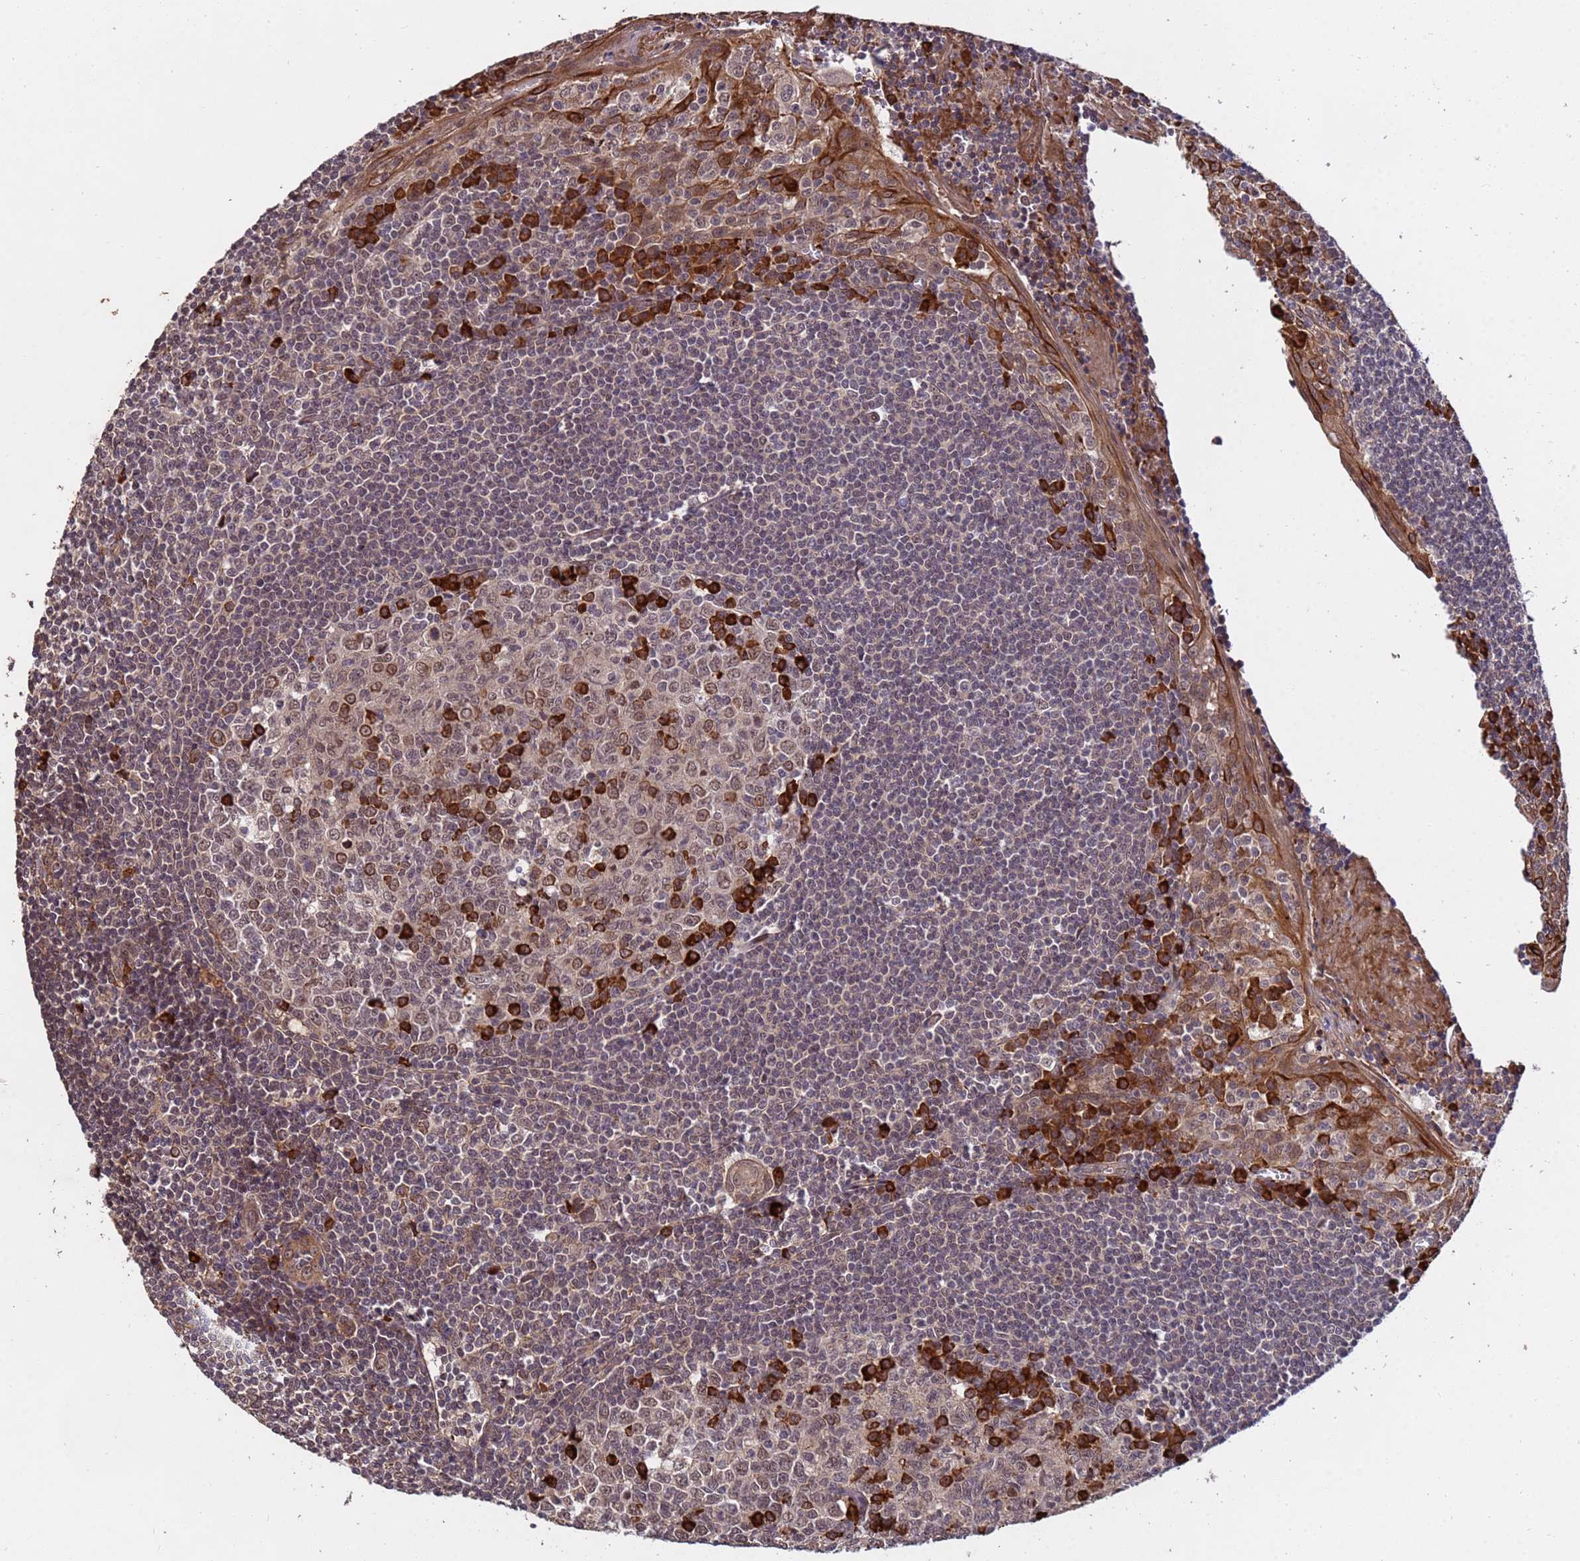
{"staining": {"intensity": "strong", "quantity": "<25%", "location": "cytoplasmic/membranous"}, "tissue": "tonsil", "cell_type": "Germinal center cells", "image_type": "normal", "snomed": [{"axis": "morphology", "description": "Normal tissue, NOS"}, {"axis": "topography", "description": "Tonsil"}], "caption": "IHC image of benign tonsil: tonsil stained using immunohistochemistry (IHC) displays medium levels of strong protein expression localized specifically in the cytoplasmic/membranous of germinal center cells, appearing as a cytoplasmic/membranous brown color.", "gene": "ZNF619", "patient": {"sex": "male", "age": 27}}